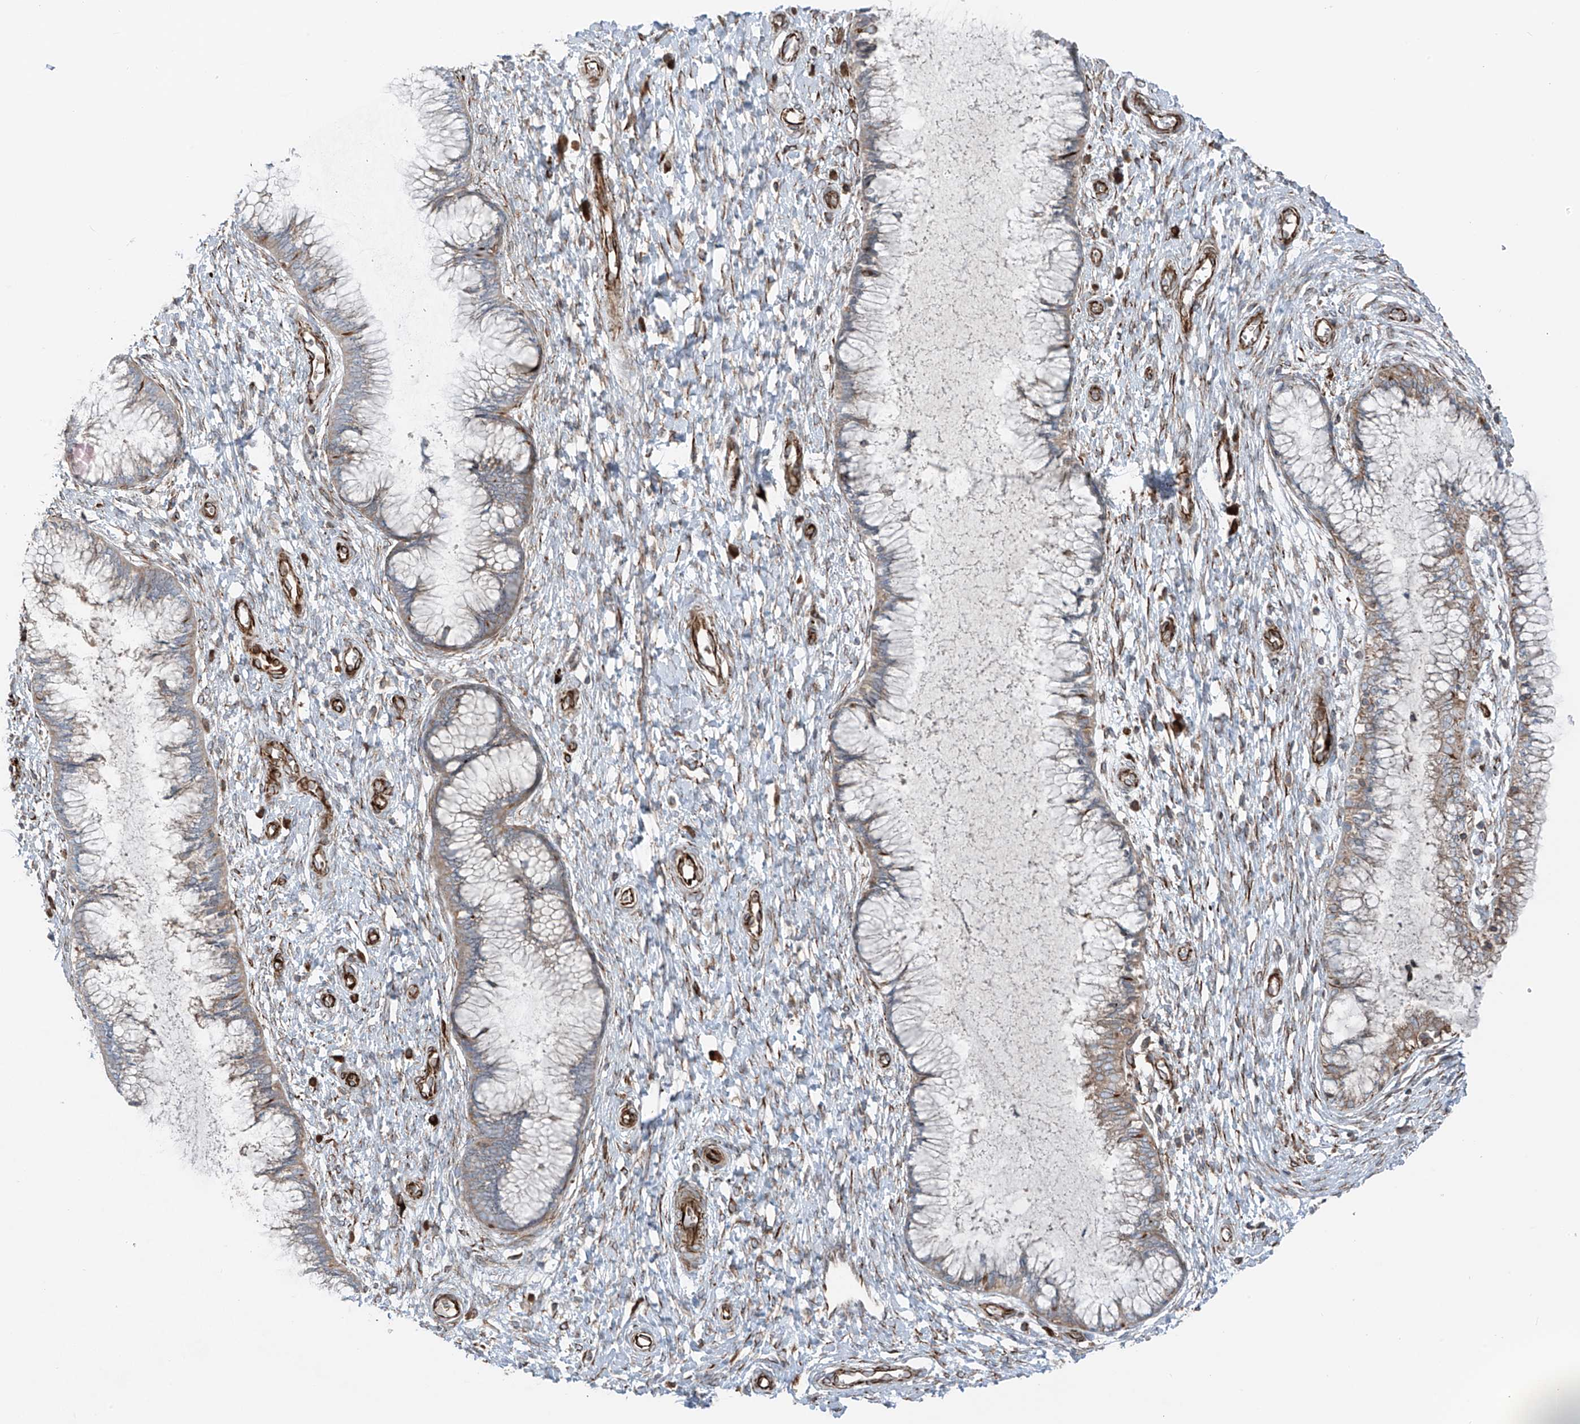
{"staining": {"intensity": "weak", "quantity": "25%-75%", "location": "cytoplasmic/membranous"}, "tissue": "cervix", "cell_type": "Glandular cells", "image_type": "normal", "snomed": [{"axis": "morphology", "description": "Normal tissue, NOS"}, {"axis": "topography", "description": "Cervix"}], "caption": "Glandular cells exhibit weak cytoplasmic/membranous expression in approximately 25%-75% of cells in normal cervix.", "gene": "ERLEC1", "patient": {"sex": "female", "age": 55}}